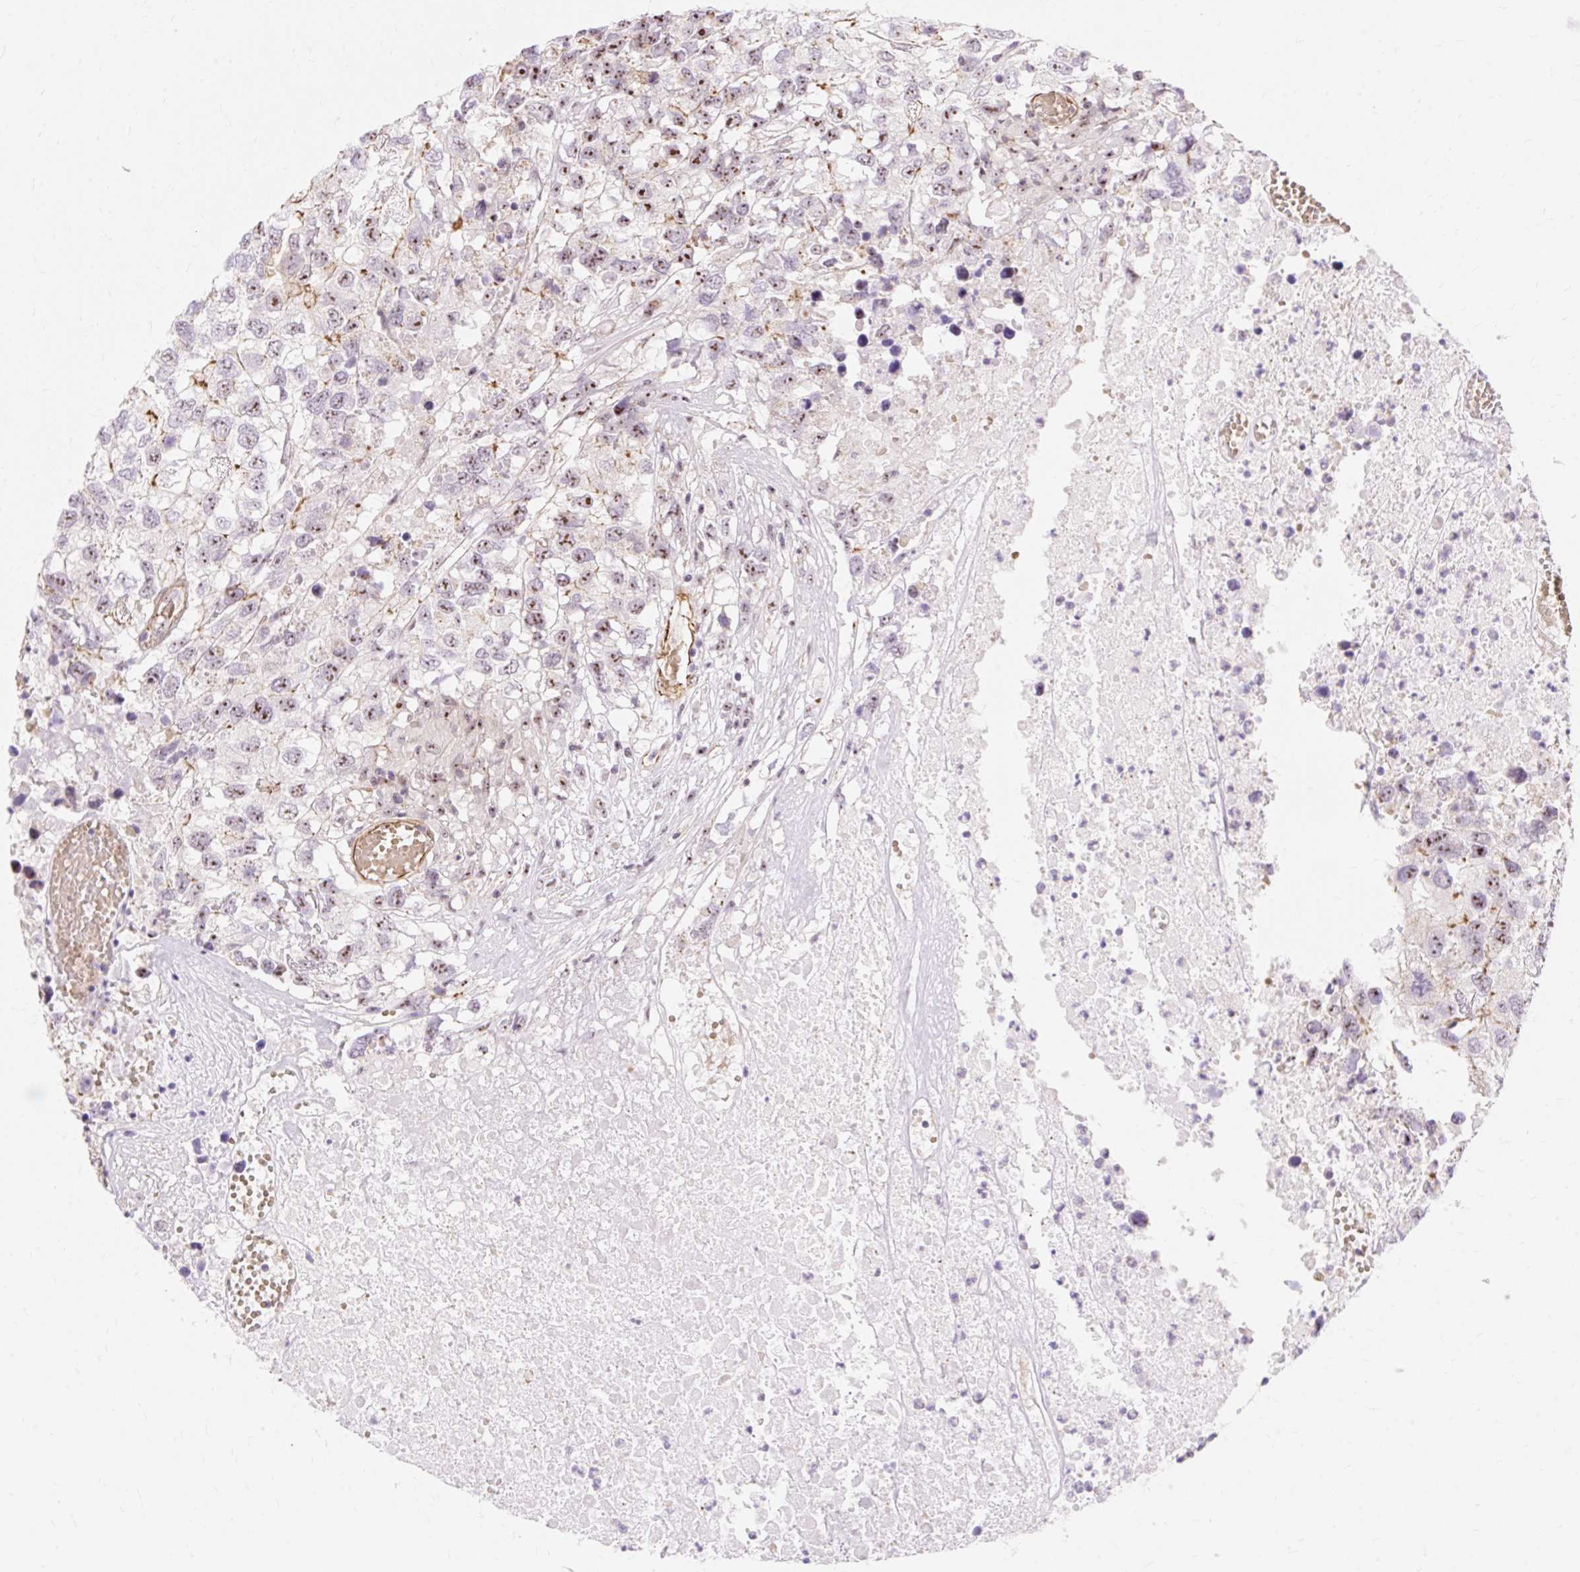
{"staining": {"intensity": "strong", "quantity": ">75%", "location": "nuclear"}, "tissue": "testis cancer", "cell_type": "Tumor cells", "image_type": "cancer", "snomed": [{"axis": "morphology", "description": "Carcinoma, Embryonal, NOS"}, {"axis": "topography", "description": "Testis"}], "caption": "About >75% of tumor cells in testis embryonal carcinoma demonstrate strong nuclear protein staining as visualized by brown immunohistochemical staining.", "gene": "OBP2A", "patient": {"sex": "male", "age": 83}}